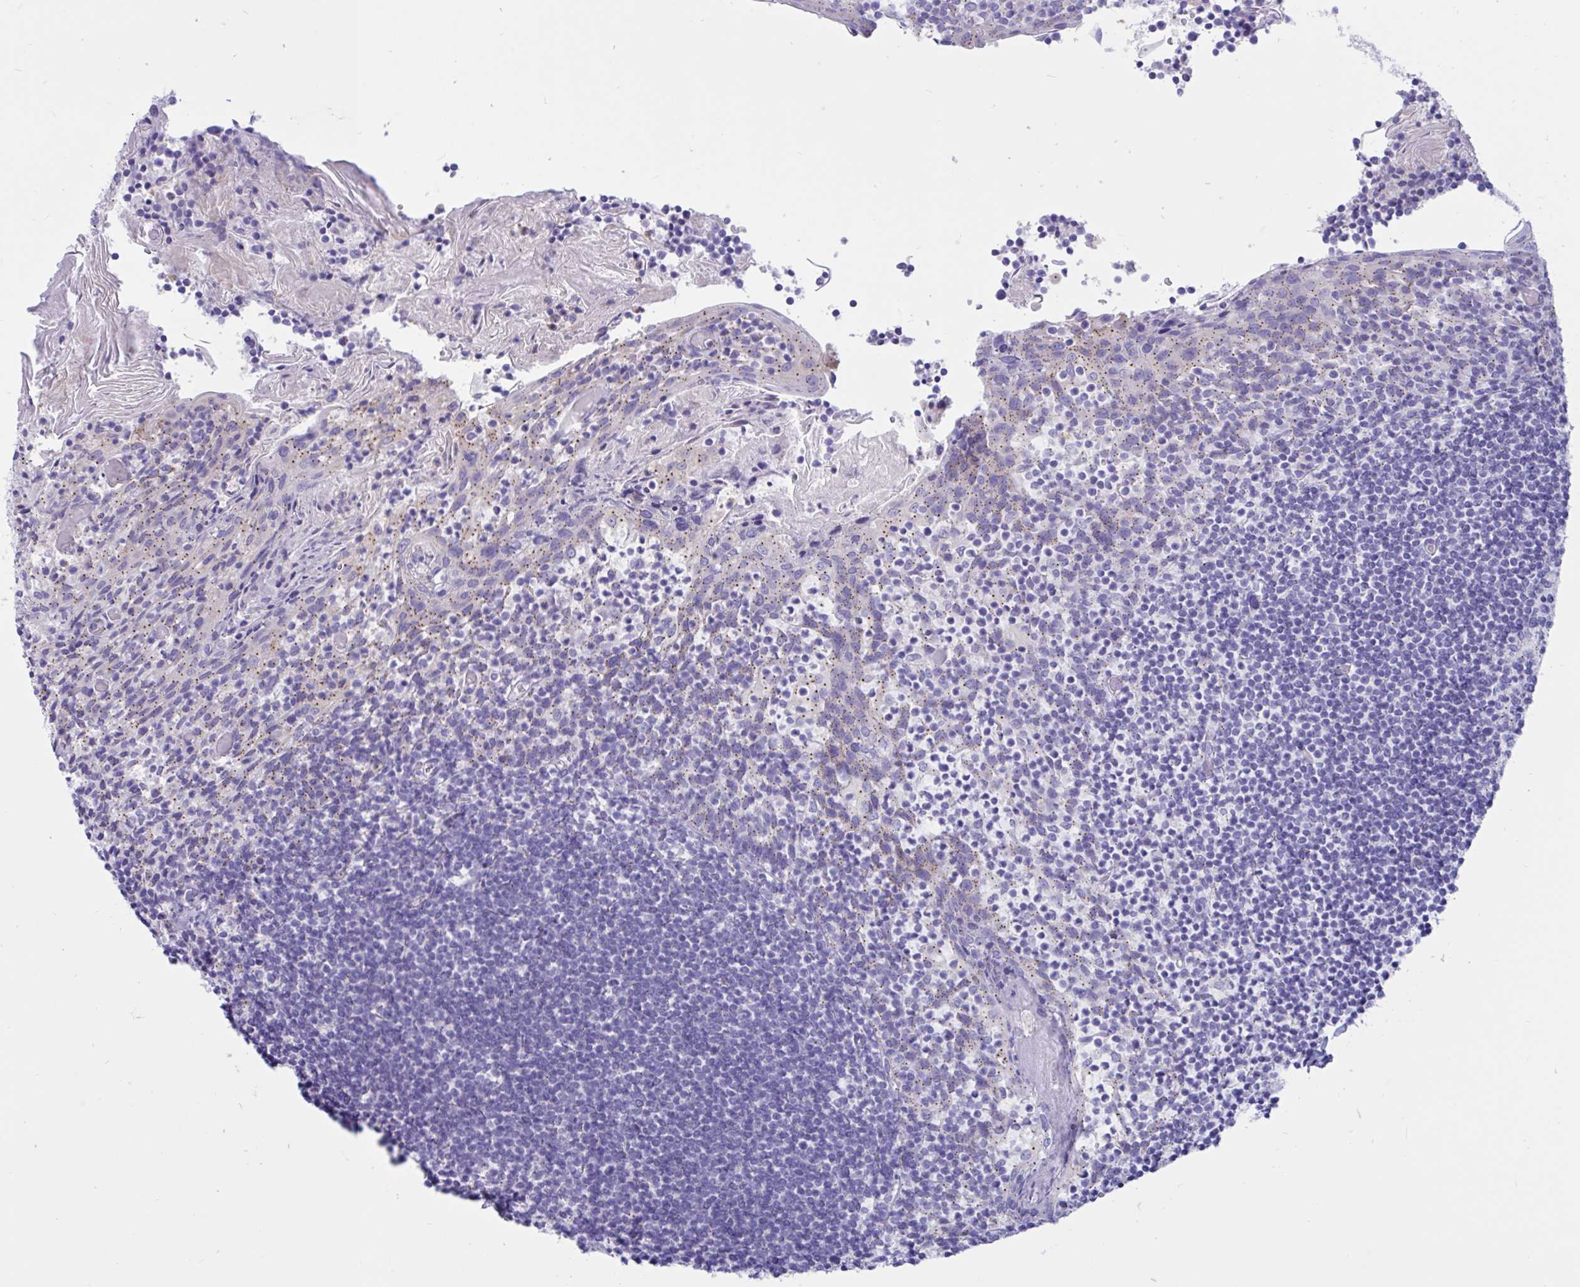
{"staining": {"intensity": "negative", "quantity": "none", "location": "none"}, "tissue": "tonsil", "cell_type": "Germinal center cells", "image_type": "normal", "snomed": [{"axis": "morphology", "description": "Normal tissue, NOS"}, {"axis": "topography", "description": "Tonsil"}], "caption": "High power microscopy image of an immunohistochemistry histopathology image of benign tonsil, revealing no significant positivity in germinal center cells.", "gene": "RNASE3", "patient": {"sex": "female", "age": 10}}